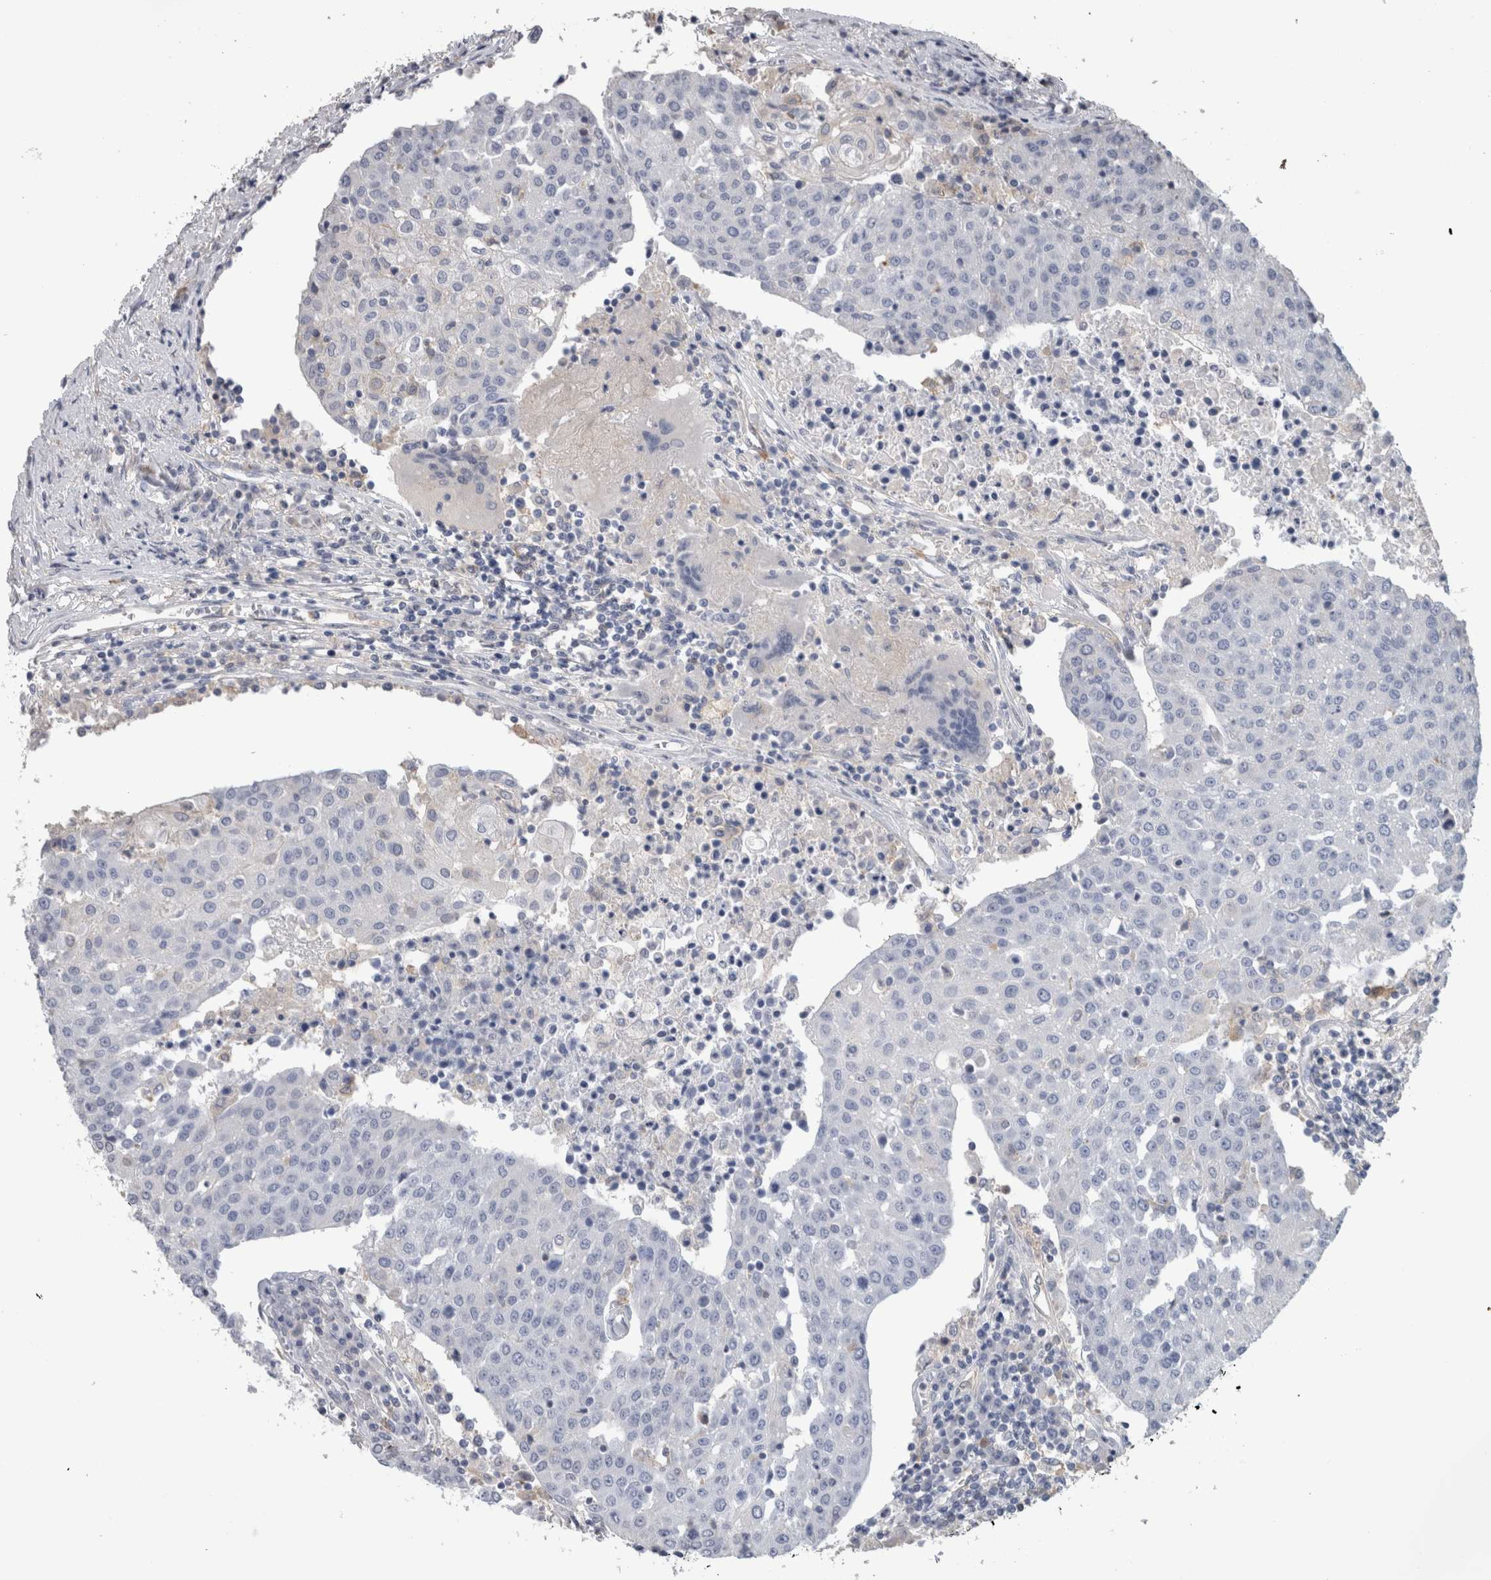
{"staining": {"intensity": "negative", "quantity": "none", "location": "none"}, "tissue": "urothelial cancer", "cell_type": "Tumor cells", "image_type": "cancer", "snomed": [{"axis": "morphology", "description": "Urothelial carcinoma, High grade"}, {"axis": "topography", "description": "Urinary bladder"}], "caption": "Immunohistochemical staining of human high-grade urothelial carcinoma demonstrates no significant staining in tumor cells.", "gene": "SCRN1", "patient": {"sex": "female", "age": 85}}